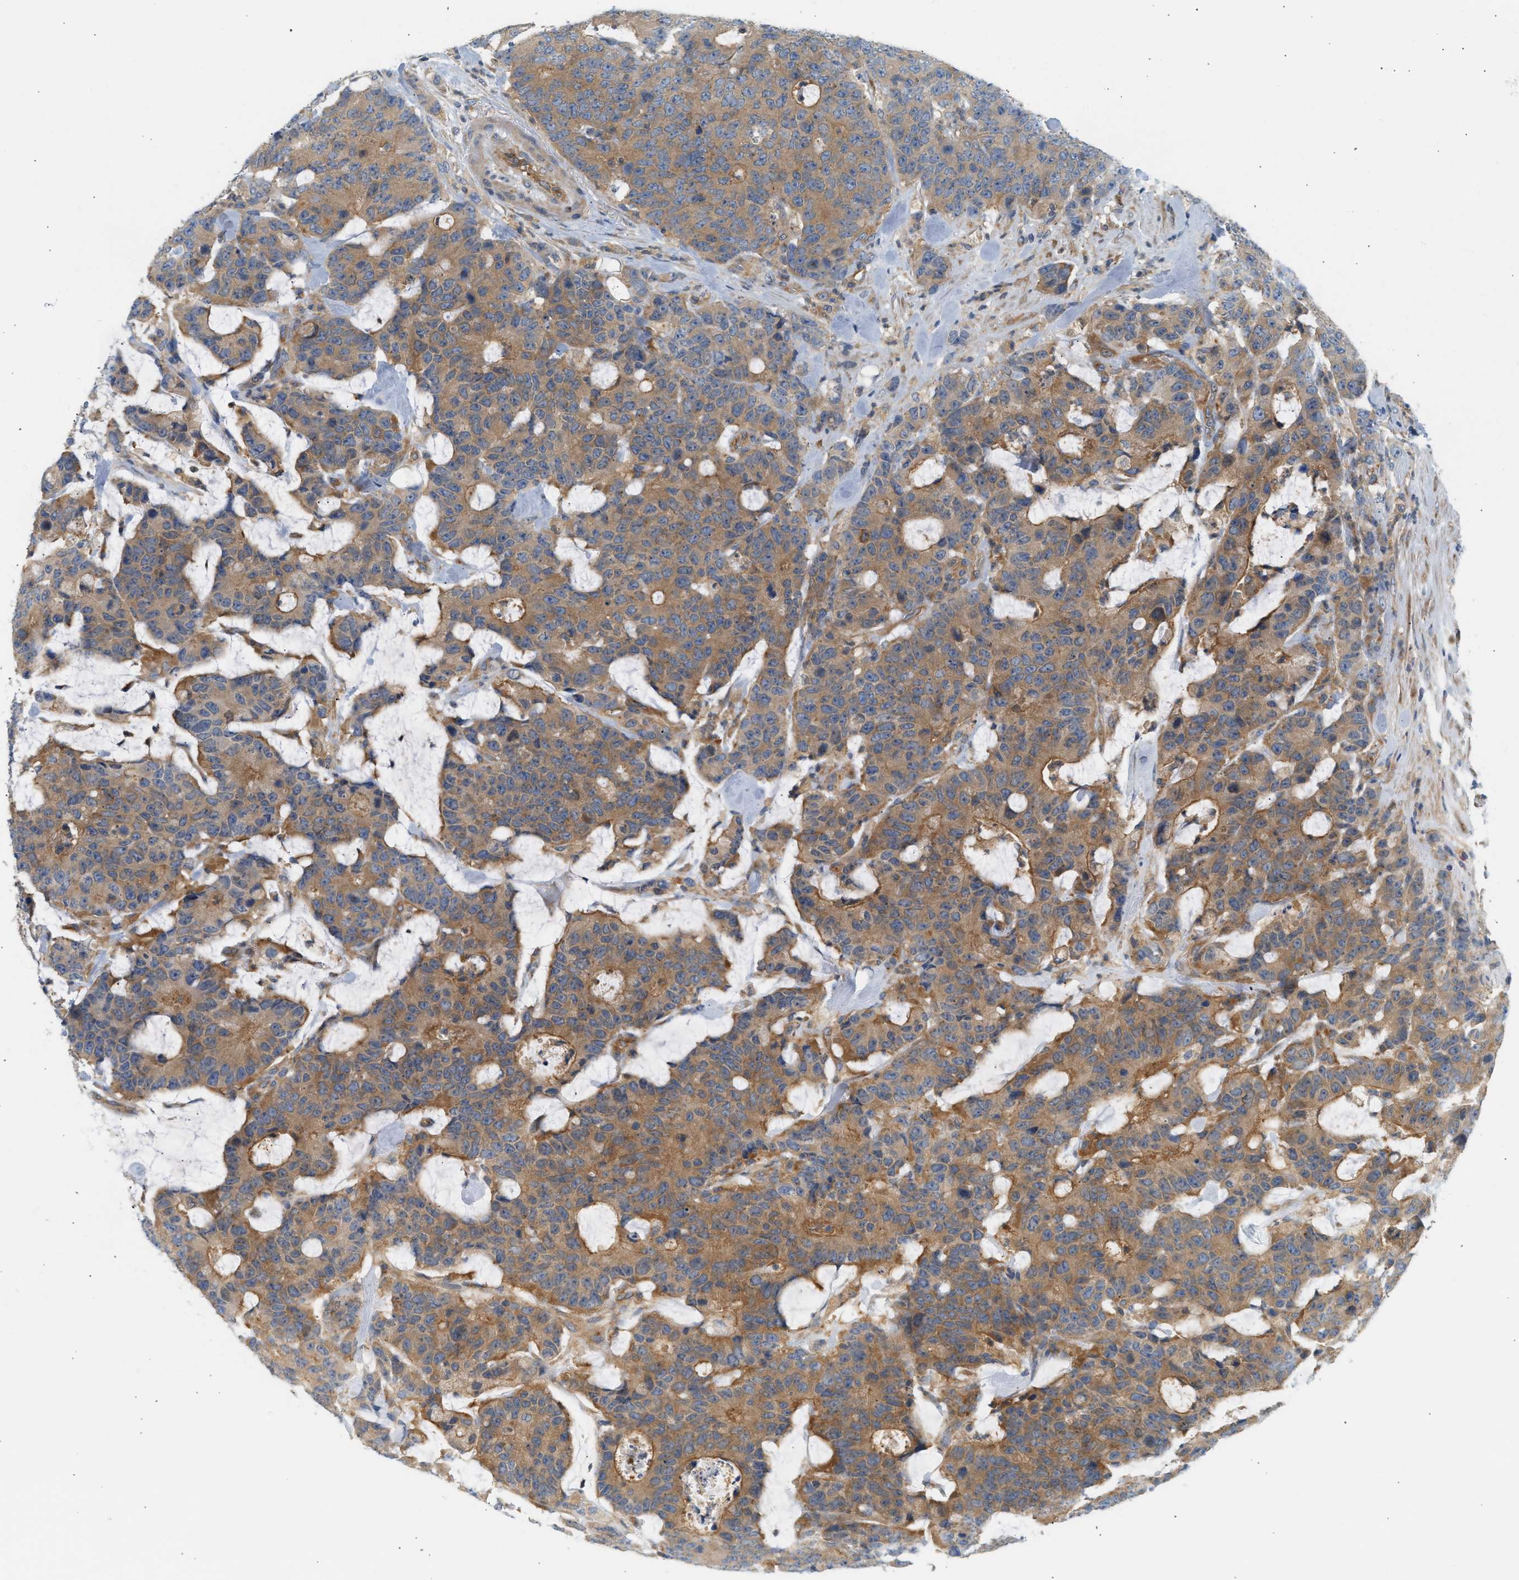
{"staining": {"intensity": "moderate", "quantity": ">75%", "location": "cytoplasmic/membranous"}, "tissue": "colorectal cancer", "cell_type": "Tumor cells", "image_type": "cancer", "snomed": [{"axis": "morphology", "description": "Adenocarcinoma, NOS"}, {"axis": "topography", "description": "Colon"}], "caption": "IHC (DAB) staining of colorectal cancer shows moderate cytoplasmic/membranous protein expression in approximately >75% of tumor cells.", "gene": "PAFAH1B1", "patient": {"sex": "female", "age": 86}}